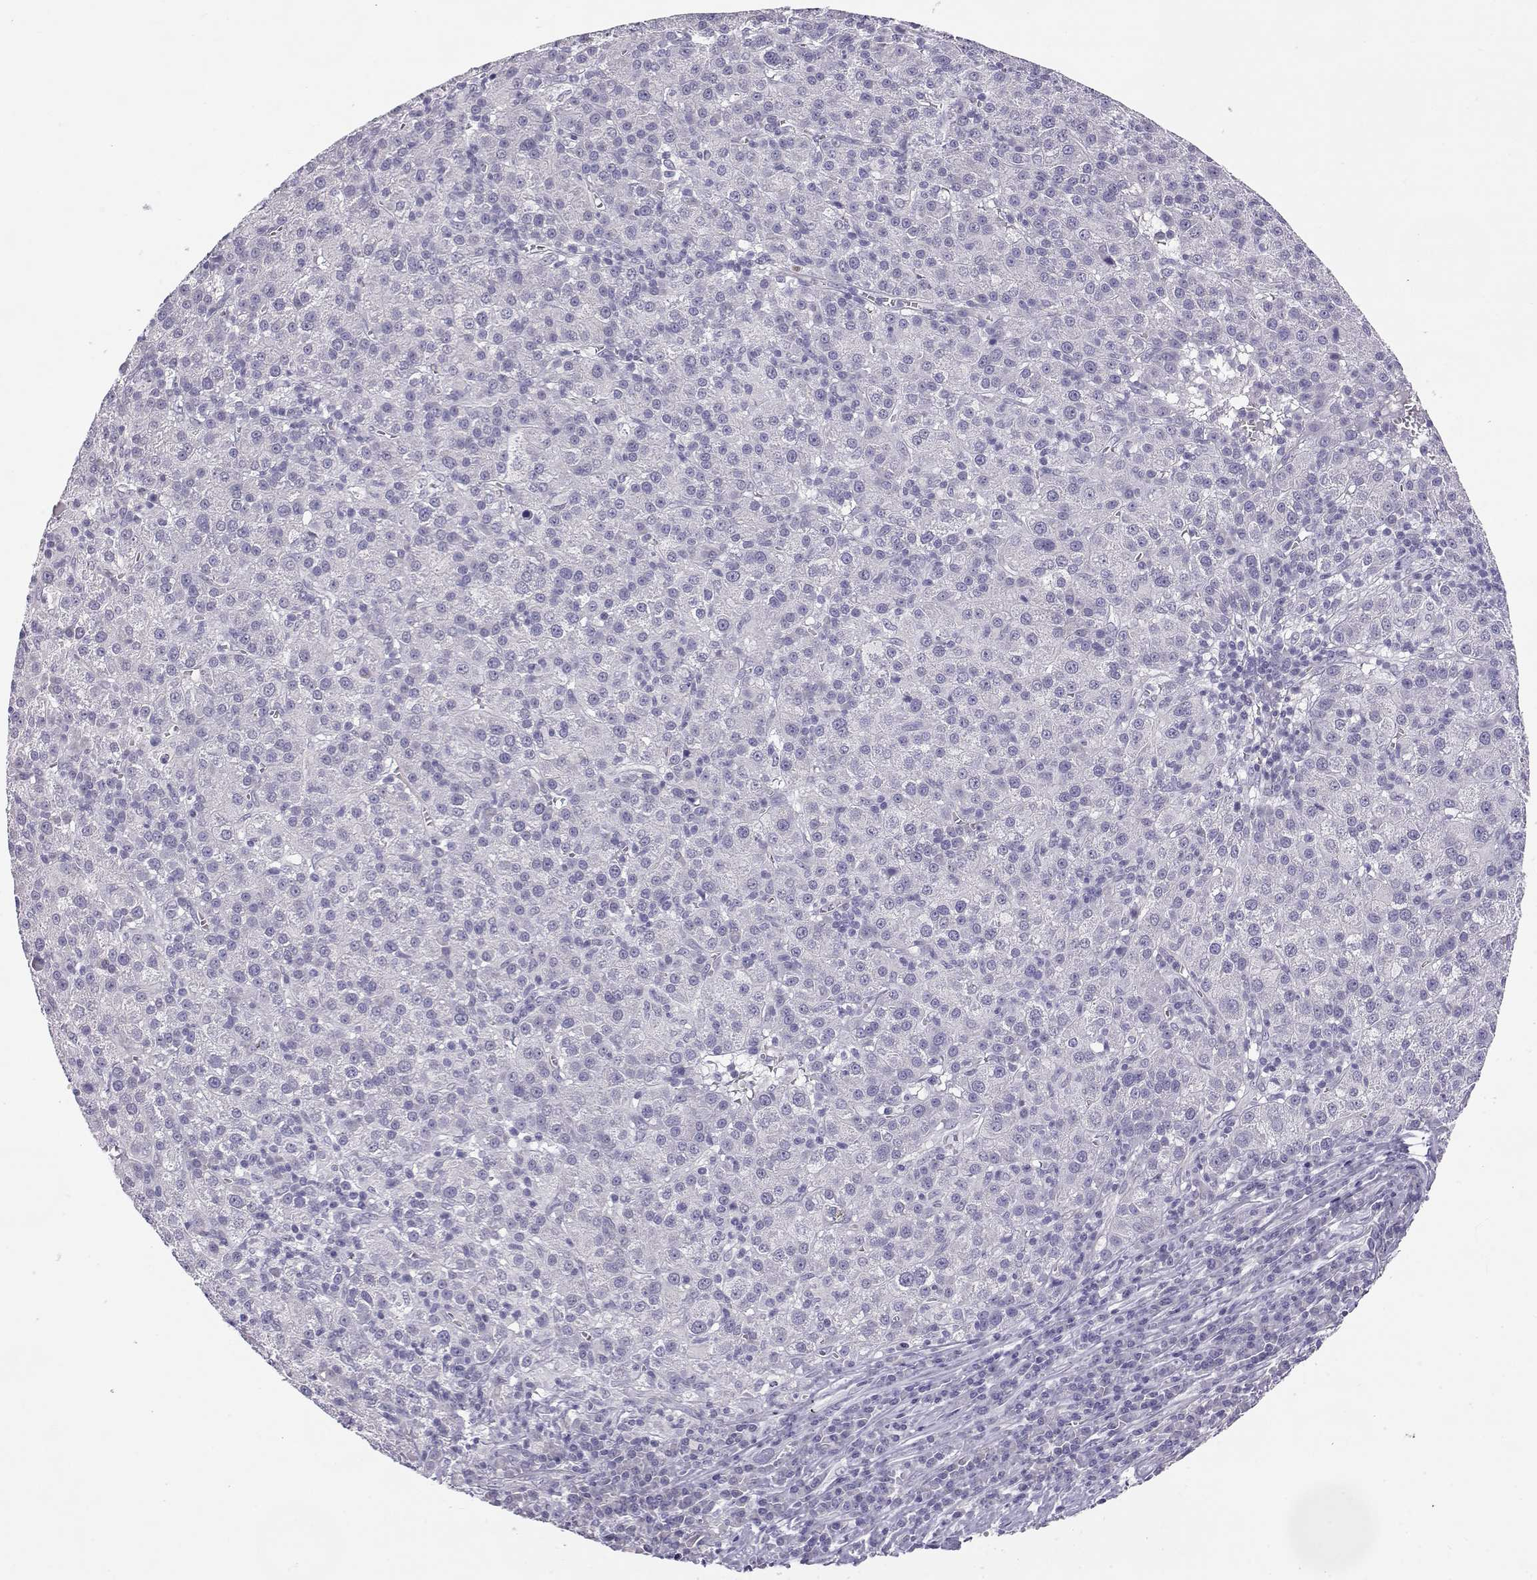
{"staining": {"intensity": "negative", "quantity": "none", "location": "none"}, "tissue": "liver cancer", "cell_type": "Tumor cells", "image_type": "cancer", "snomed": [{"axis": "morphology", "description": "Carcinoma, Hepatocellular, NOS"}, {"axis": "topography", "description": "Liver"}], "caption": "Image shows no significant protein positivity in tumor cells of liver hepatocellular carcinoma.", "gene": "ENDOU", "patient": {"sex": "female", "age": 60}}